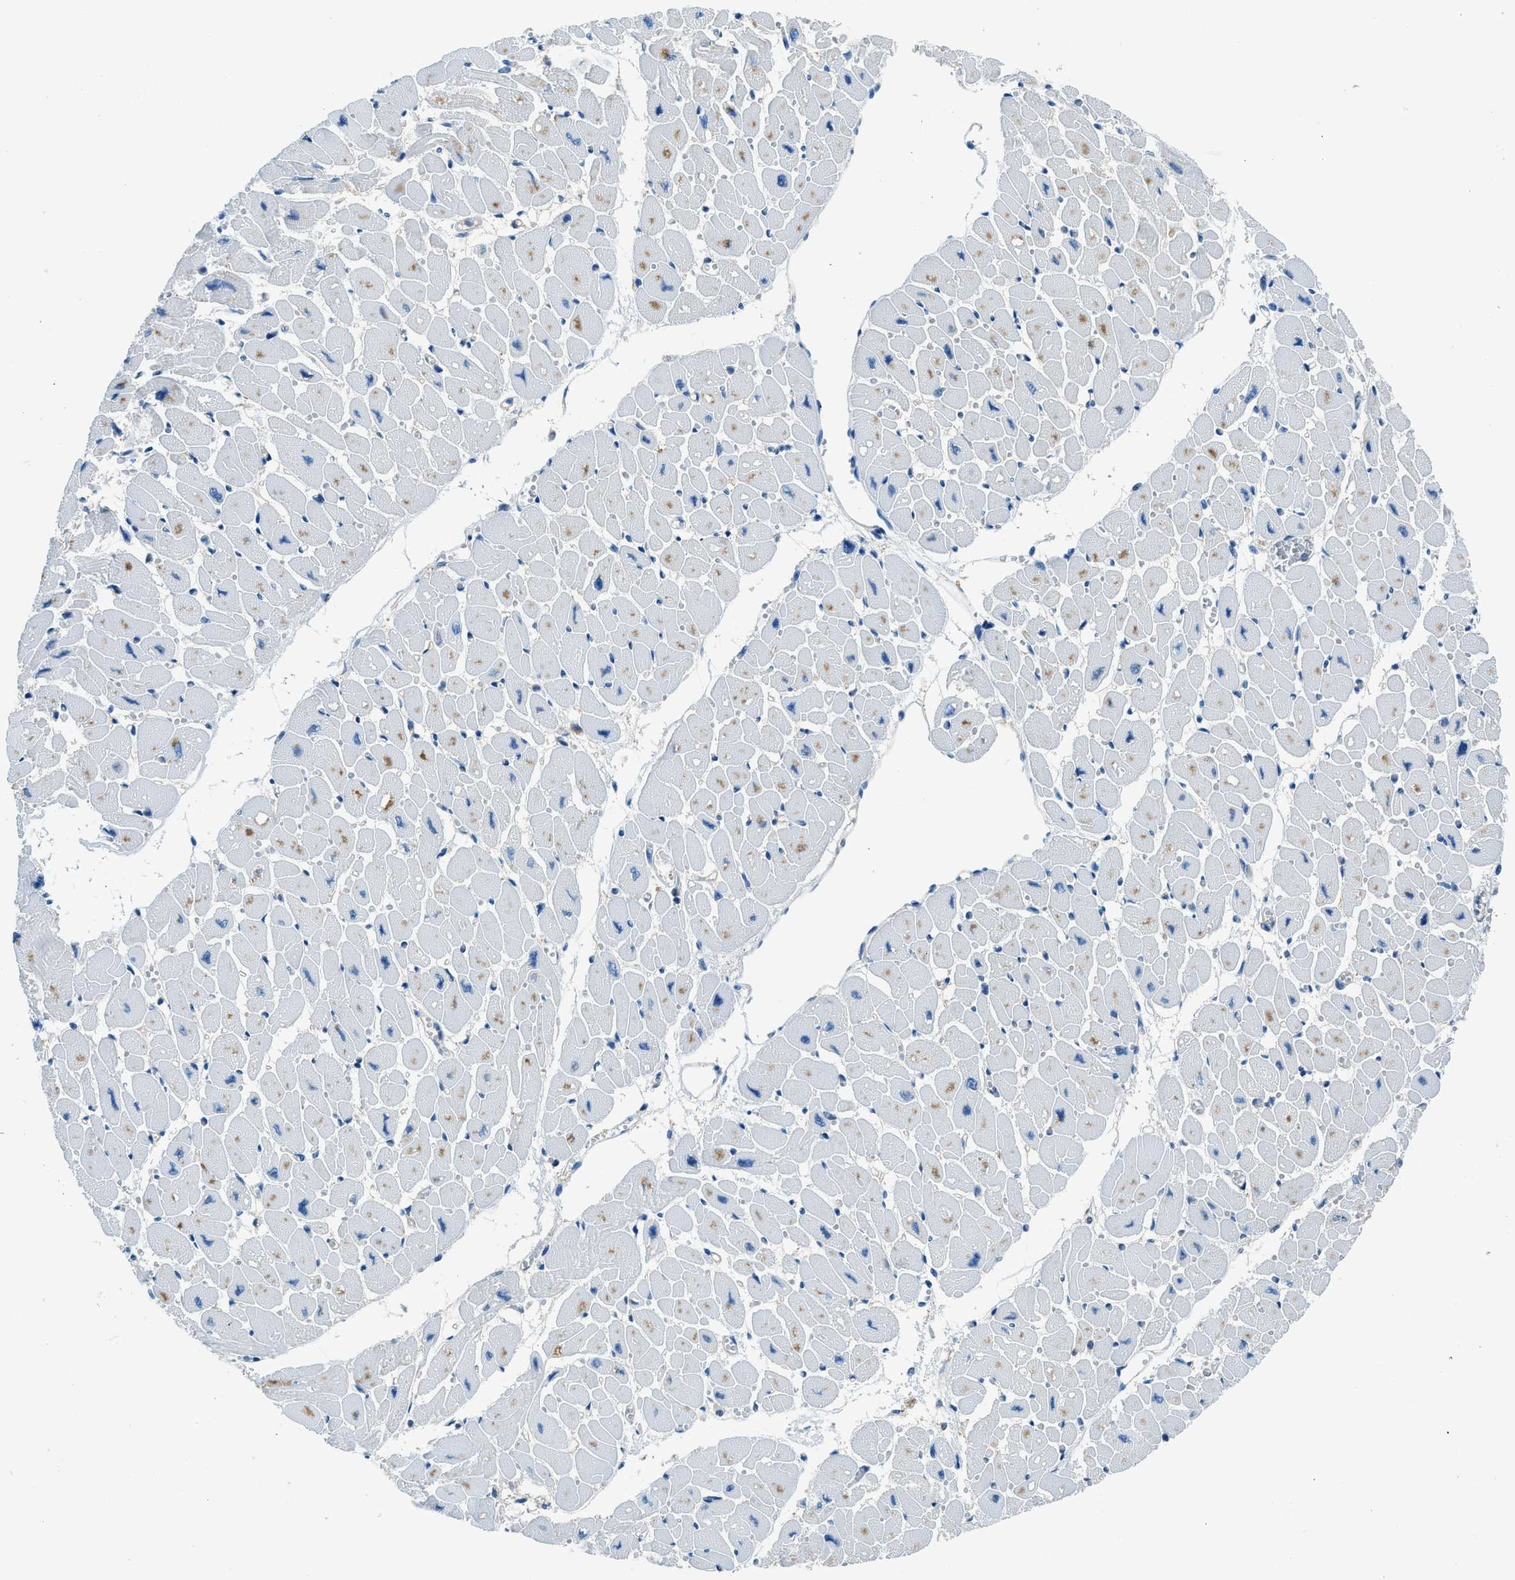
{"staining": {"intensity": "moderate", "quantity": "<25%", "location": "cytoplasmic/membranous"}, "tissue": "heart muscle", "cell_type": "Cardiomyocytes", "image_type": "normal", "snomed": [{"axis": "morphology", "description": "Normal tissue, NOS"}, {"axis": "topography", "description": "Heart"}], "caption": "Immunohistochemistry of benign heart muscle exhibits low levels of moderate cytoplasmic/membranous staining in about <25% of cardiomyocytes. The protein of interest is shown in brown color, while the nuclei are stained blue.", "gene": "SARS1", "patient": {"sex": "female", "age": 54}}